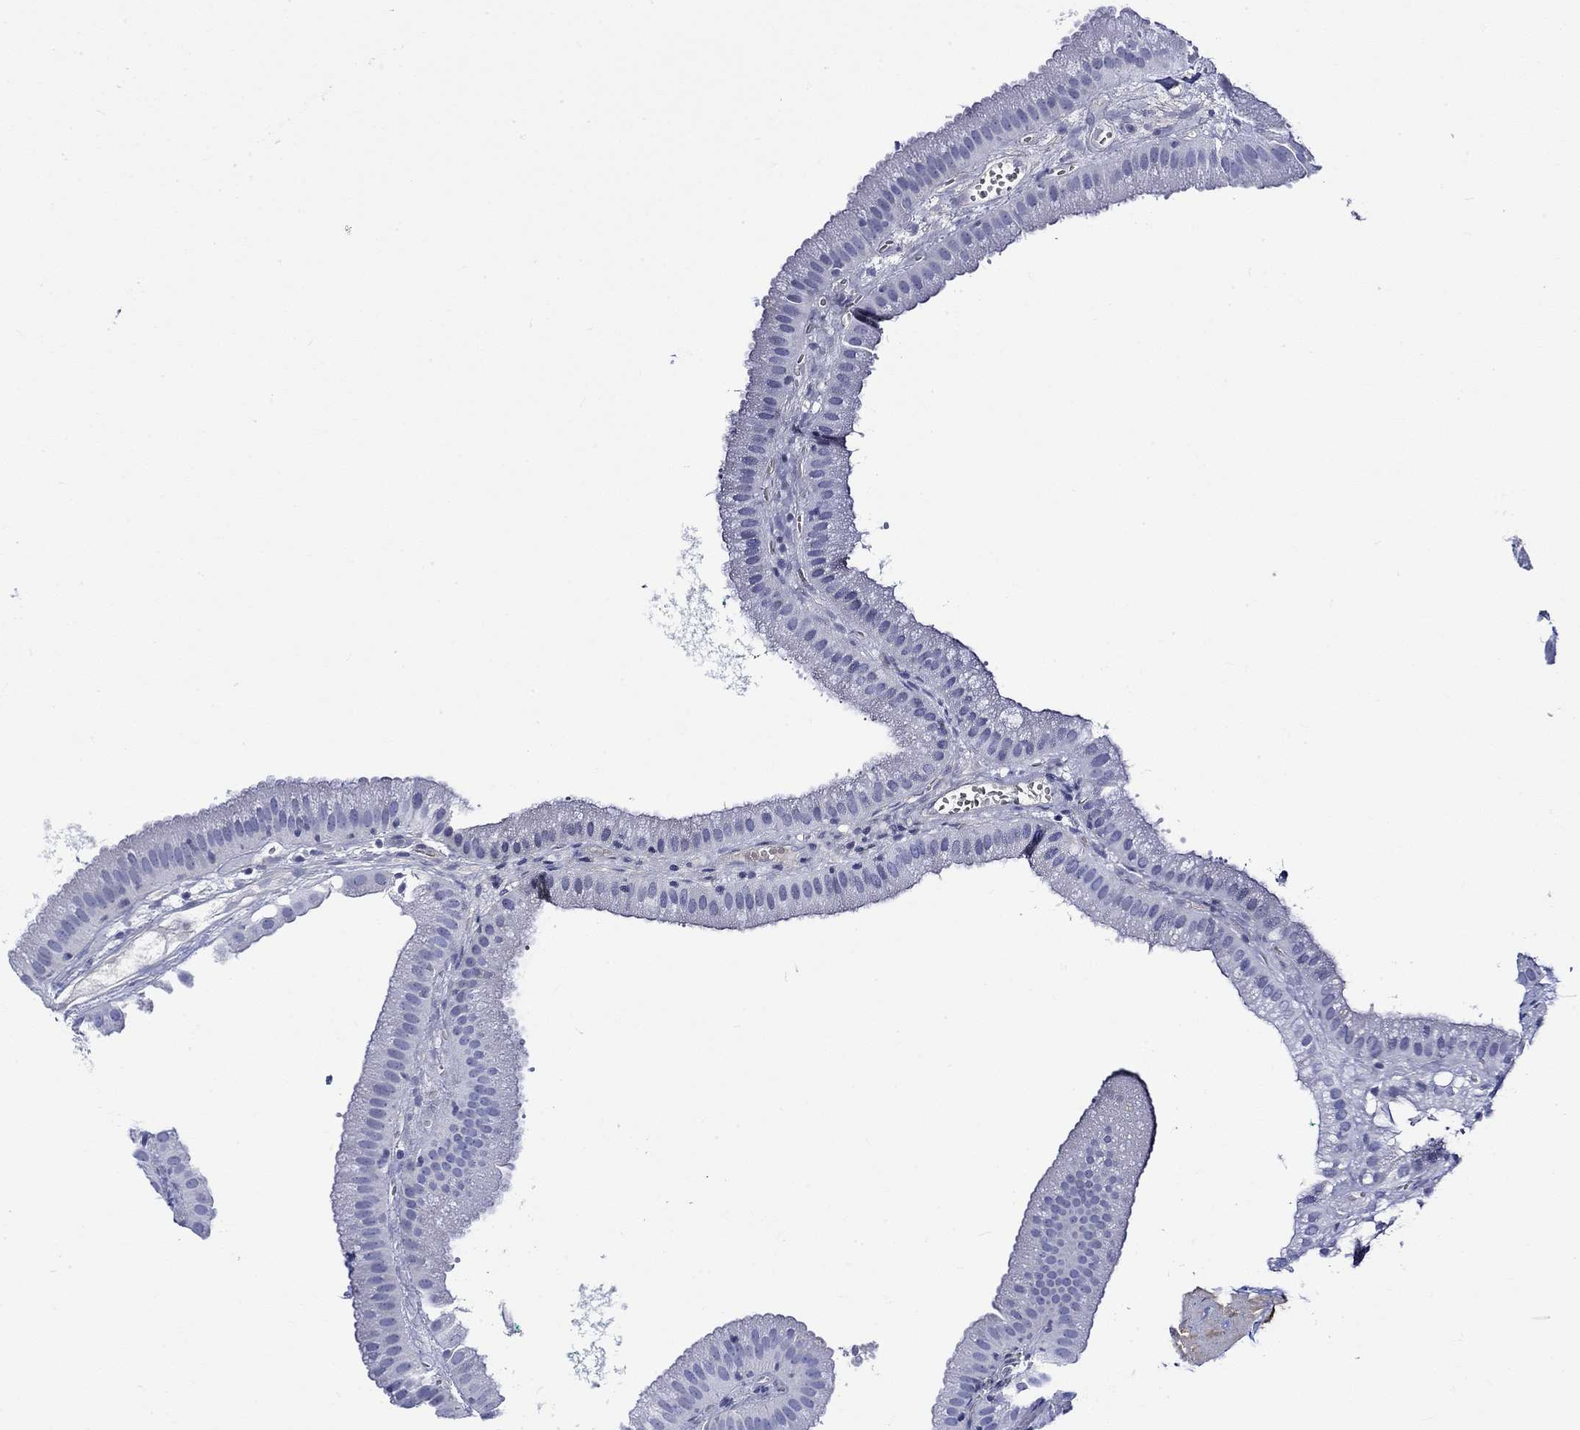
{"staining": {"intensity": "negative", "quantity": "none", "location": "none"}, "tissue": "gallbladder", "cell_type": "Glandular cells", "image_type": "normal", "snomed": [{"axis": "morphology", "description": "Normal tissue, NOS"}, {"axis": "topography", "description": "Gallbladder"}], "caption": "Gallbladder was stained to show a protein in brown. There is no significant positivity in glandular cells. (DAB IHC with hematoxylin counter stain).", "gene": "CRYAB", "patient": {"sex": "male", "age": 67}}